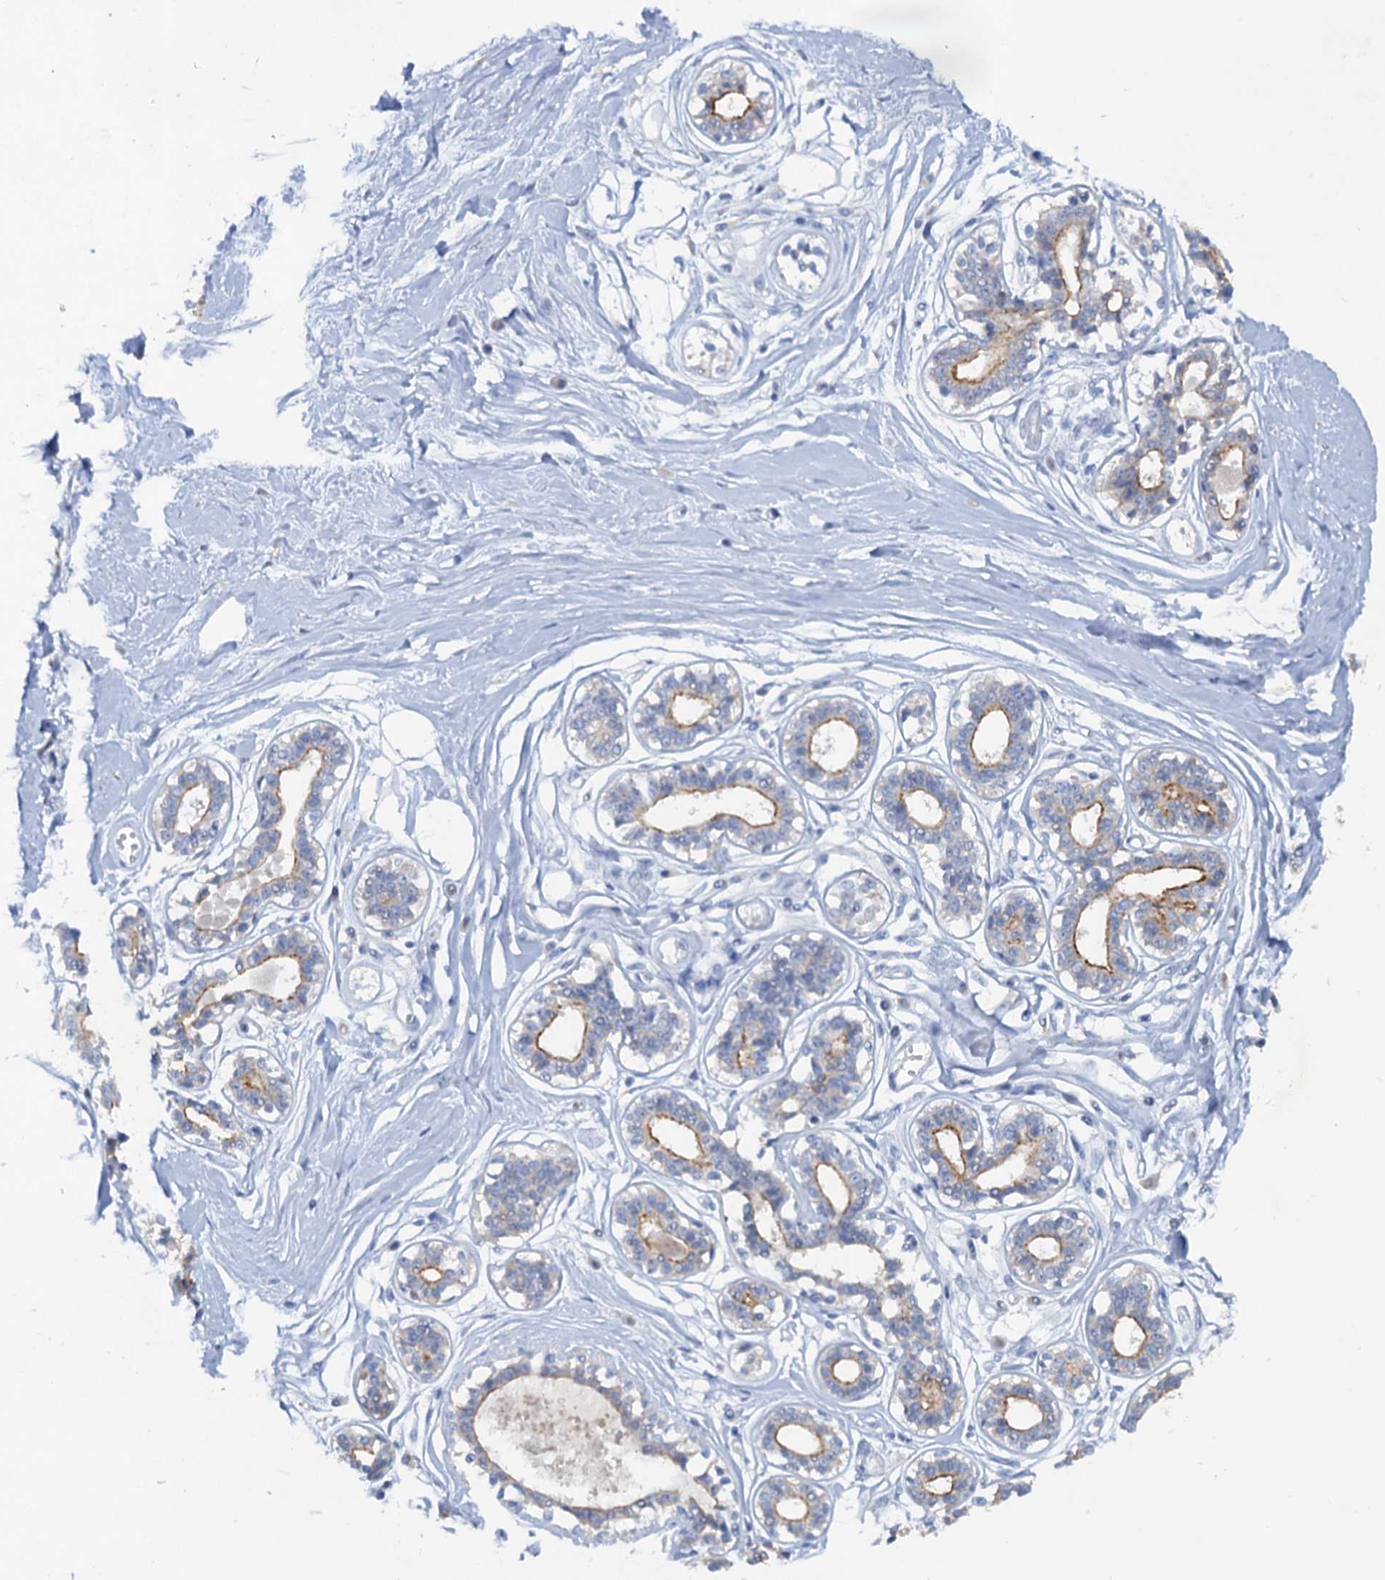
{"staining": {"intensity": "negative", "quantity": "none", "location": "none"}, "tissue": "breast", "cell_type": "Adipocytes", "image_type": "normal", "snomed": [{"axis": "morphology", "description": "Normal tissue, NOS"}, {"axis": "topography", "description": "Breast"}], "caption": "Immunohistochemistry (IHC) of unremarkable breast displays no positivity in adipocytes.", "gene": "PLLP", "patient": {"sex": "female", "age": 45}}